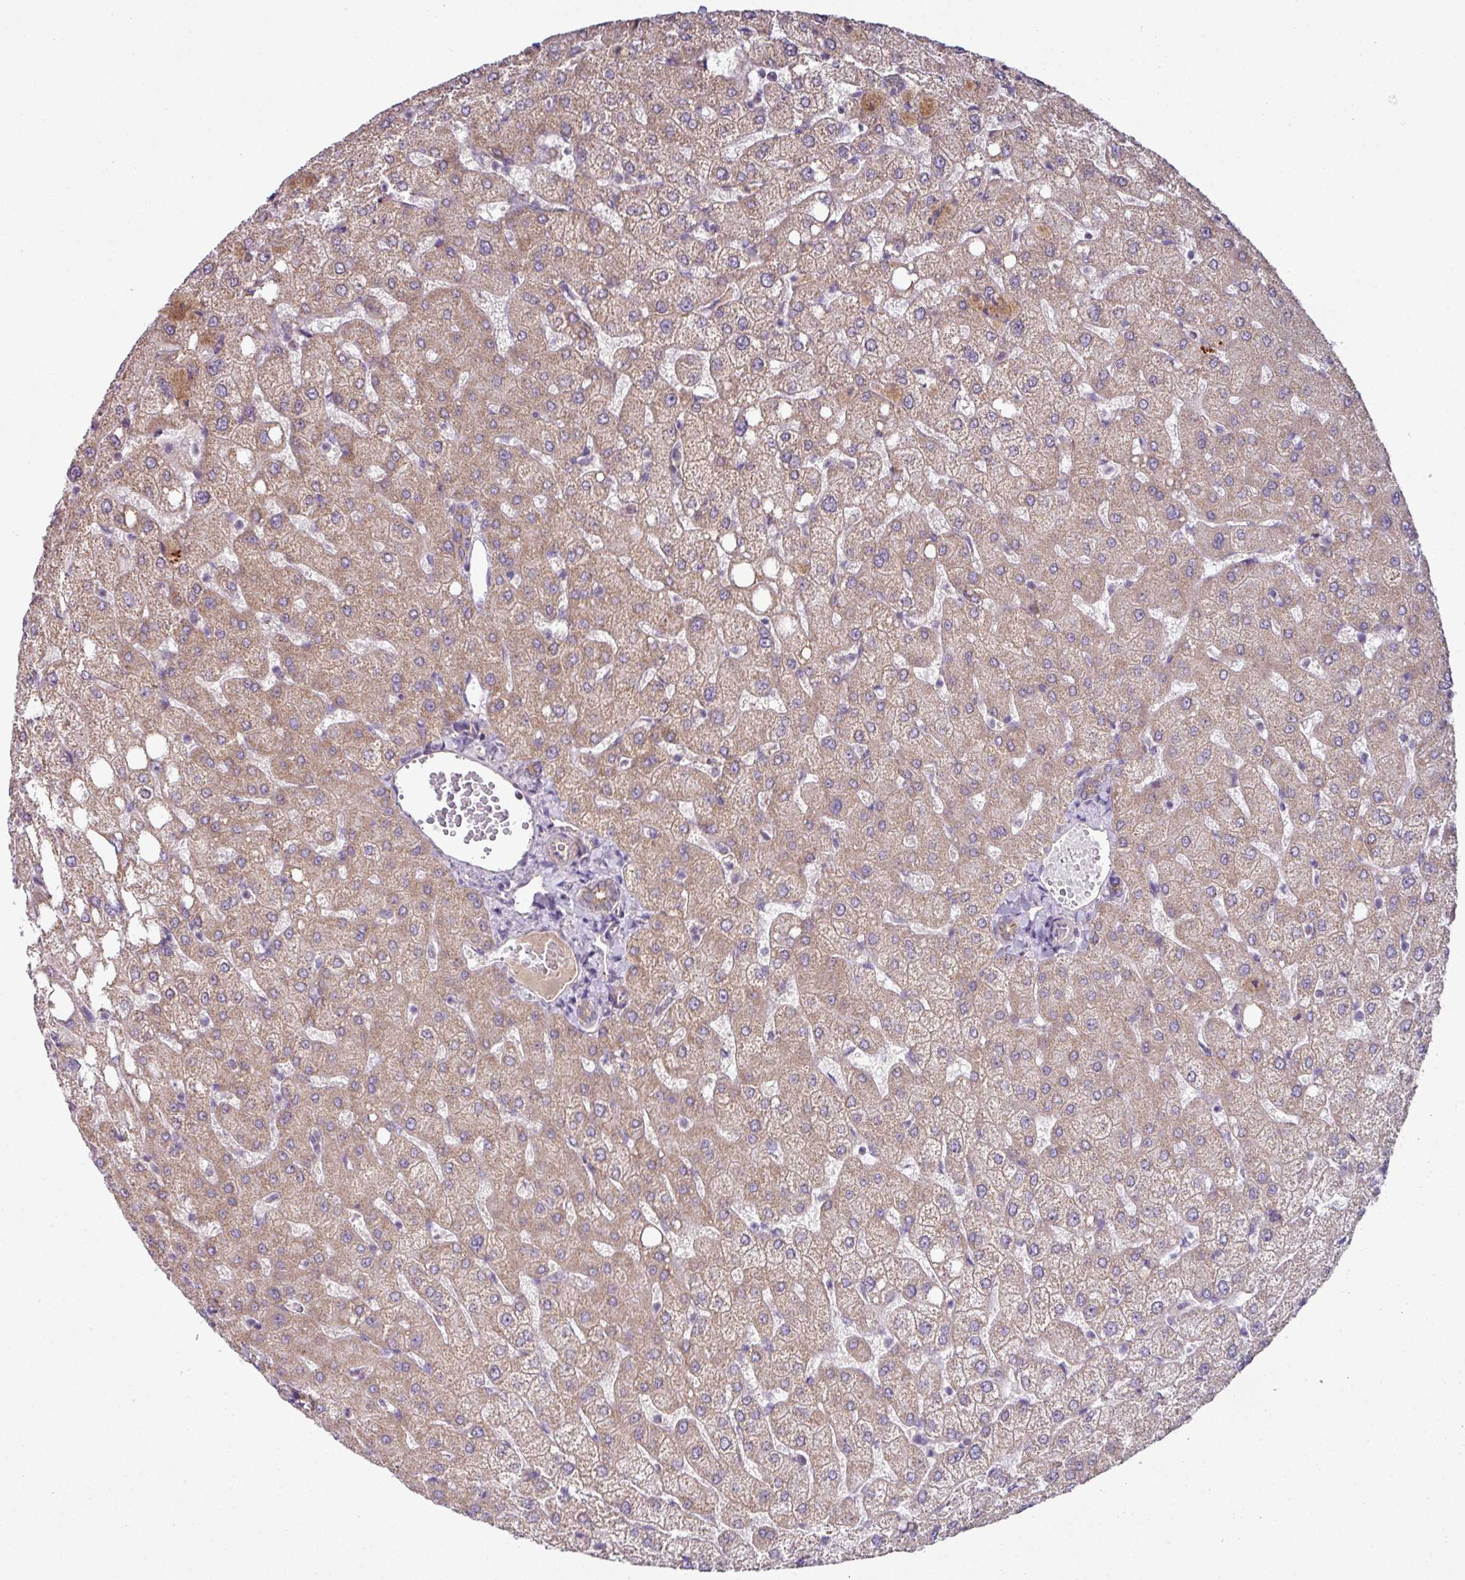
{"staining": {"intensity": "weak", "quantity": ">75%", "location": "cytoplasmic/membranous"}, "tissue": "liver", "cell_type": "Cholangiocytes", "image_type": "normal", "snomed": [{"axis": "morphology", "description": "Normal tissue, NOS"}, {"axis": "topography", "description": "Liver"}], "caption": "Immunohistochemical staining of unremarkable liver demonstrates >75% levels of weak cytoplasmic/membranous protein expression in approximately >75% of cholangiocytes. (Brightfield microscopy of DAB IHC at high magnification).", "gene": "LRRC9", "patient": {"sex": "female", "age": 54}}